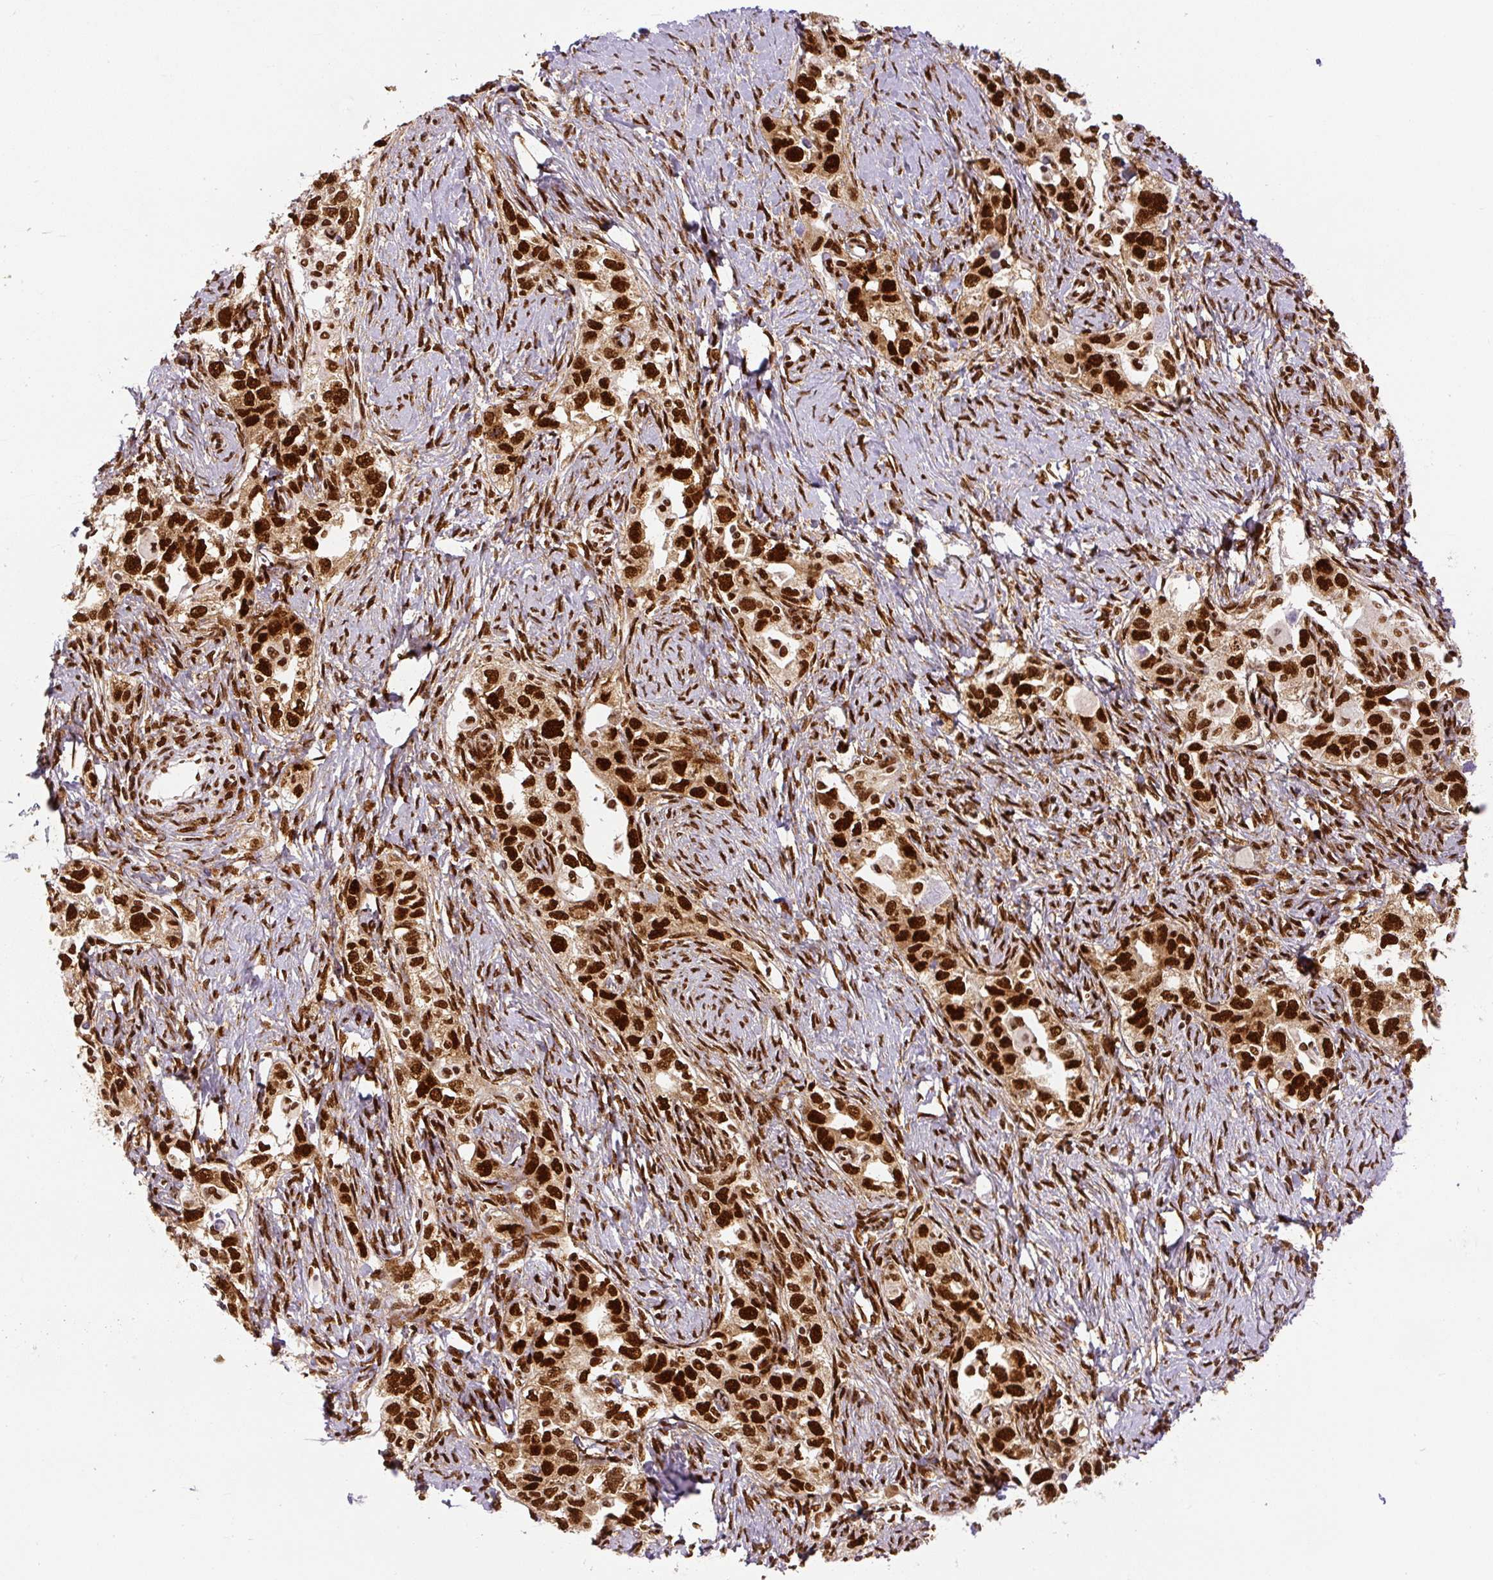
{"staining": {"intensity": "strong", "quantity": ">75%", "location": "nuclear"}, "tissue": "ovarian cancer", "cell_type": "Tumor cells", "image_type": "cancer", "snomed": [{"axis": "morphology", "description": "Carcinoma, NOS"}, {"axis": "morphology", "description": "Cystadenocarcinoma, serous, NOS"}, {"axis": "topography", "description": "Ovary"}], "caption": "IHC (DAB (3,3'-diaminobenzidine)) staining of human ovarian cancer (carcinoma) displays strong nuclear protein staining in approximately >75% of tumor cells.", "gene": "FUS", "patient": {"sex": "female", "age": 69}}